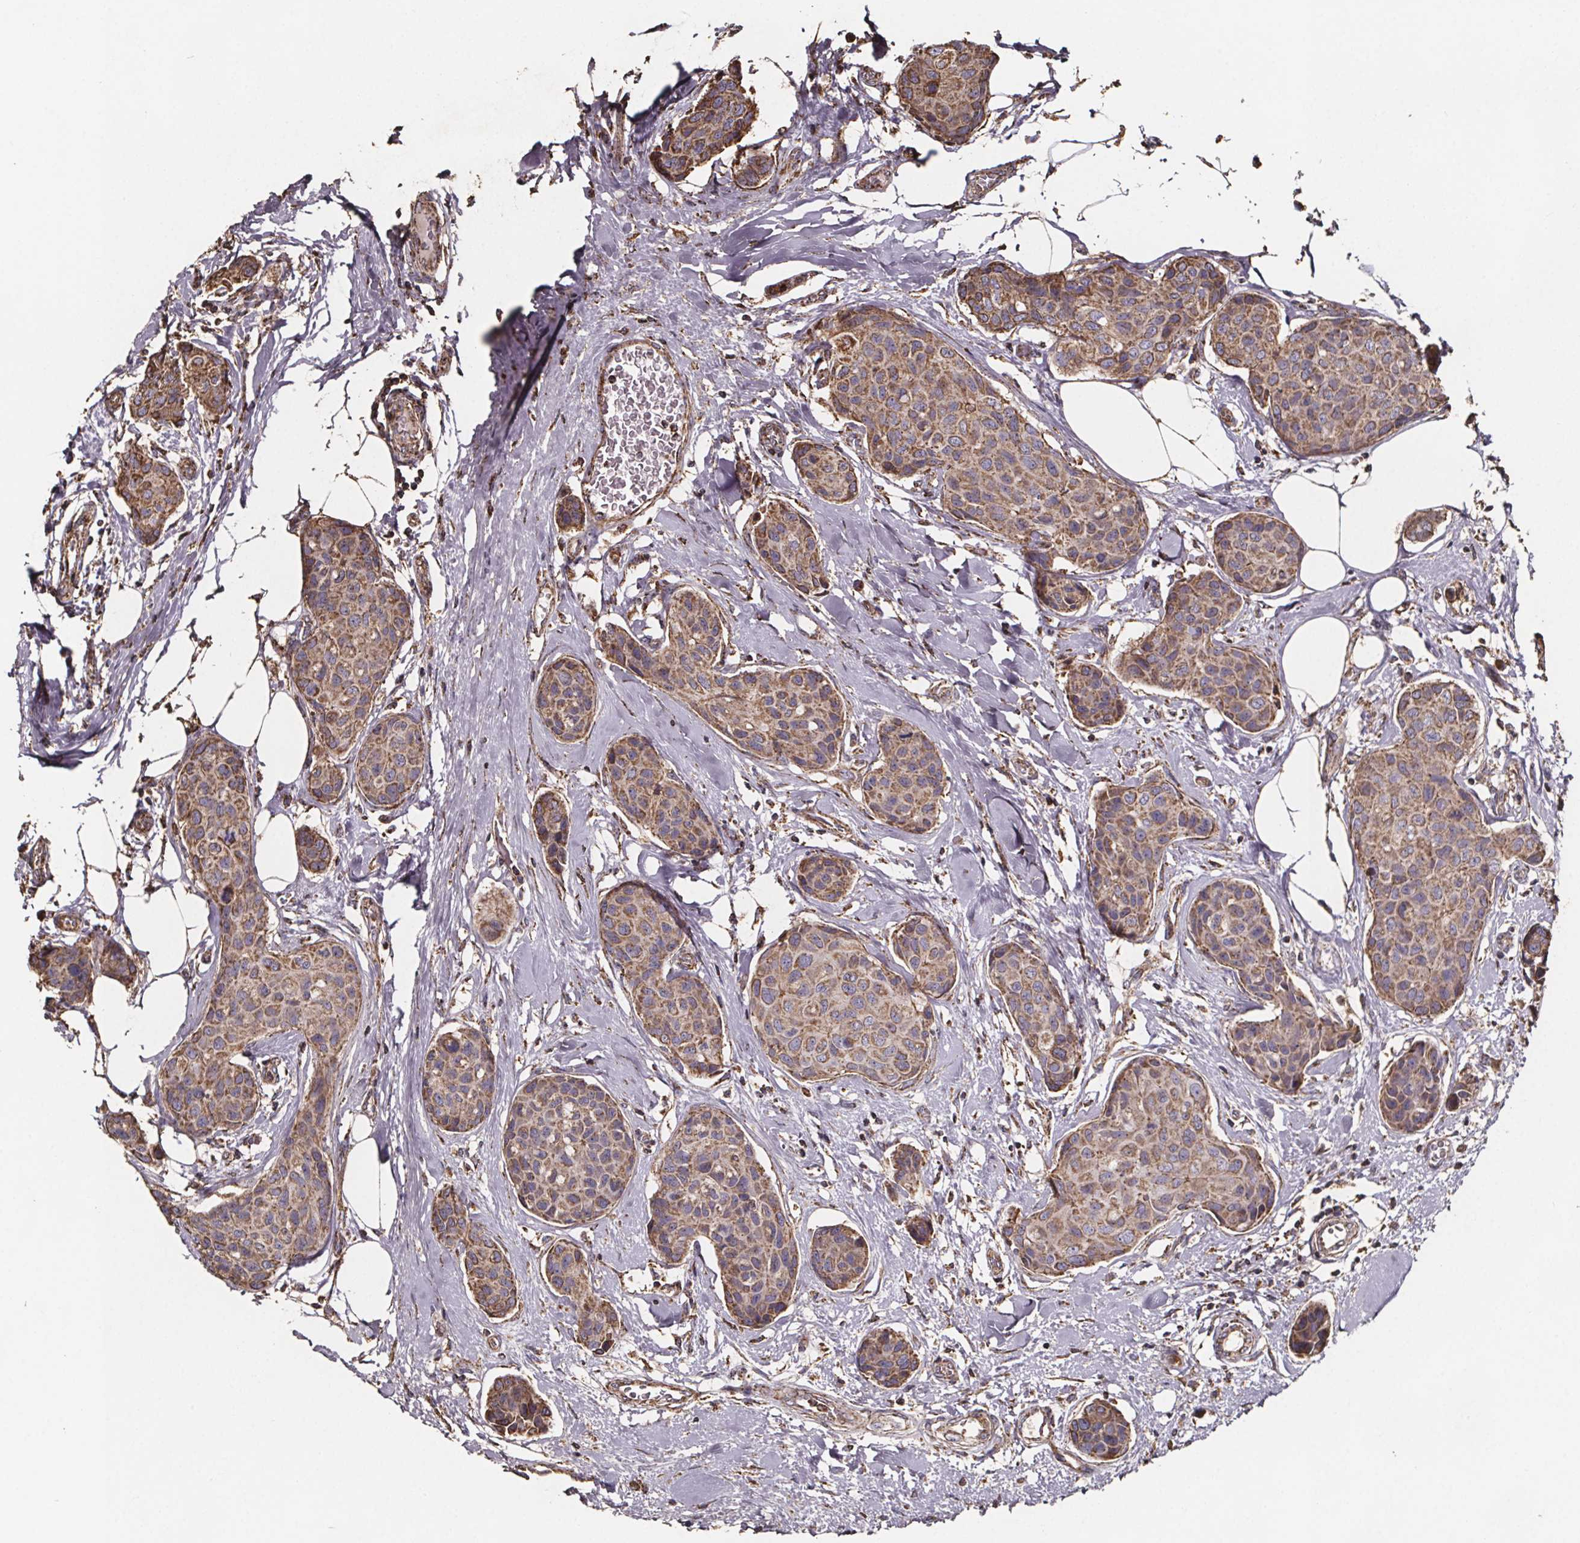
{"staining": {"intensity": "moderate", "quantity": ">75%", "location": "cytoplasmic/membranous"}, "tissue": "breast cancer", "cell_type": "Tumor cells", "image_type": "cancer", "snomed": [{"axis": "morphology", "description": "Duct carcinoma"}, {"axis": "topography", "description": "Breast"}], "caption": "A medium amount of moderate cytoplasmic/membranous staining is seen in approximately >75% of tumor cells in breast infiltrating ductal carcinoma tissue. The staining was performed using DAB (3,3'-diaminobenzidine) to visualize the protein expression in brown, while the nuclei were stained in blue with hematoxylin (Magnification: 20x).", "gene": "SLC35D2", "patient": {"sex": "female", "age": 80}}